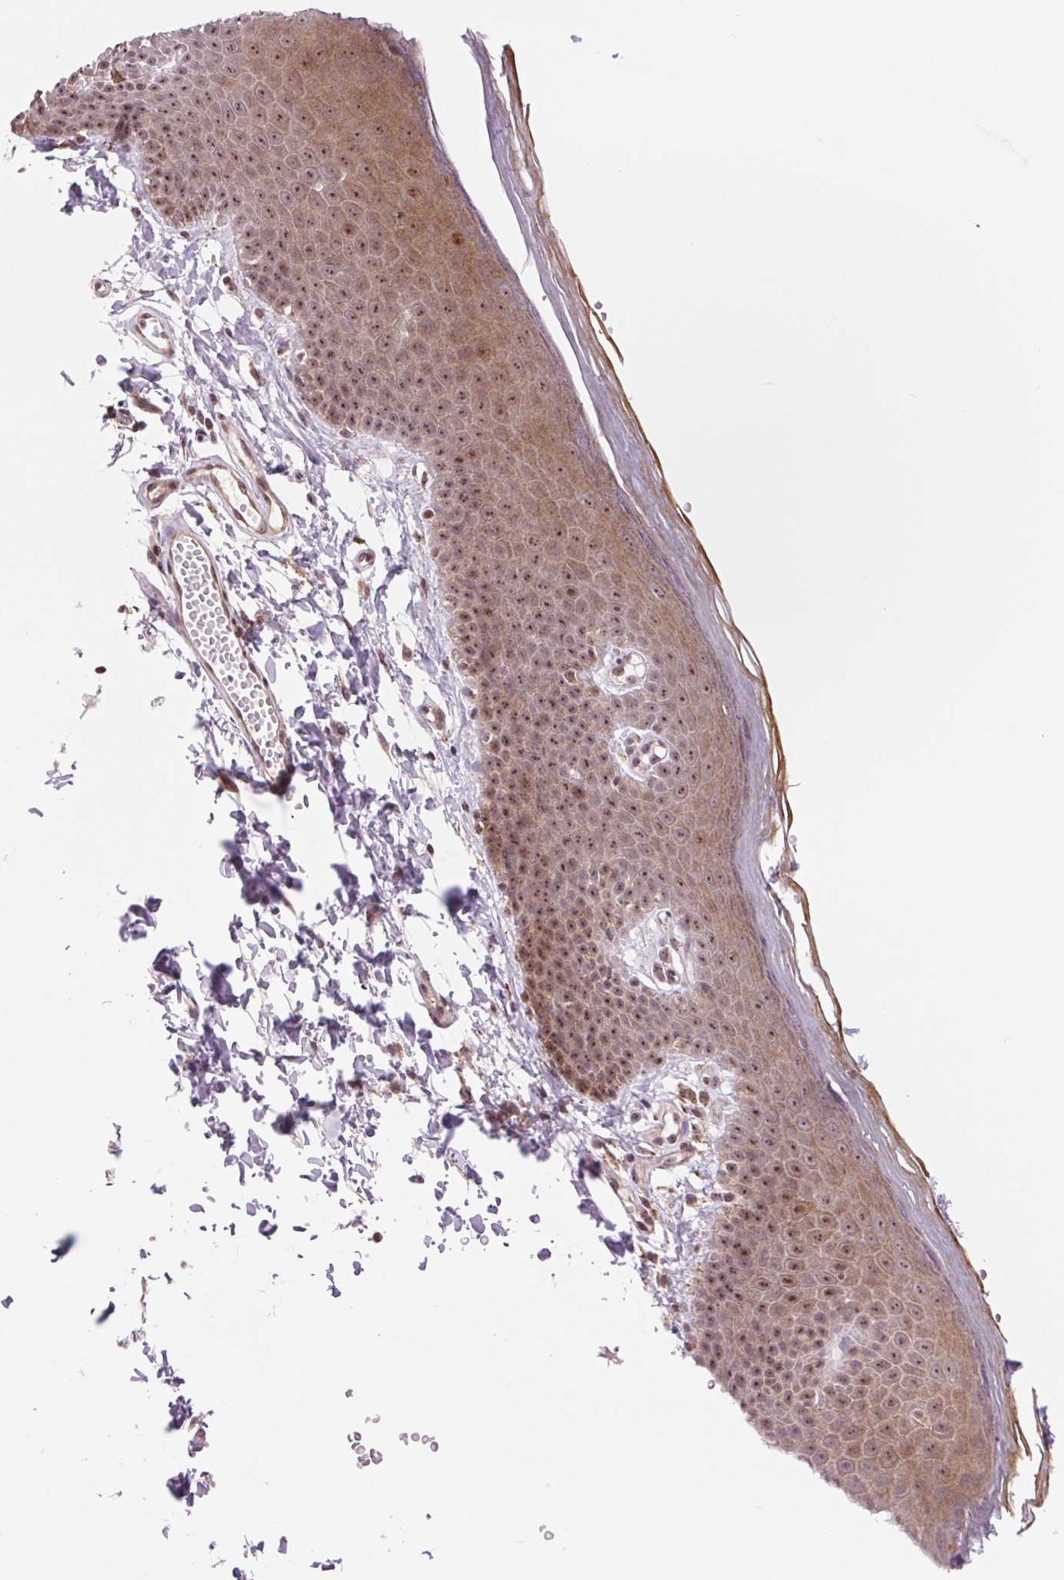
{"staining": {"intensity": "moderate", "quantity": ">75%", "location": "cytoplasmic/membranous,nuclear"}, "tissue": "skin", "cell_type": "Epidermal cells", "image_type": "normal", "snomed": [{"axis": "morphology", "description": "Normal tissue, NOS"}, {"axis": "topography", "description": "Anal"}], "caption": "The immunohistochemical stain highlights moderate cytoplasmic/membranous,nuclear expression in epidermal cells of normal skin. (DAB (3,3'-diaminobenzidine) IHC with brightfield microscopy, high magnification).", "gene": "CHMP4B", "patient": {"sex": "male", "age": 53}}